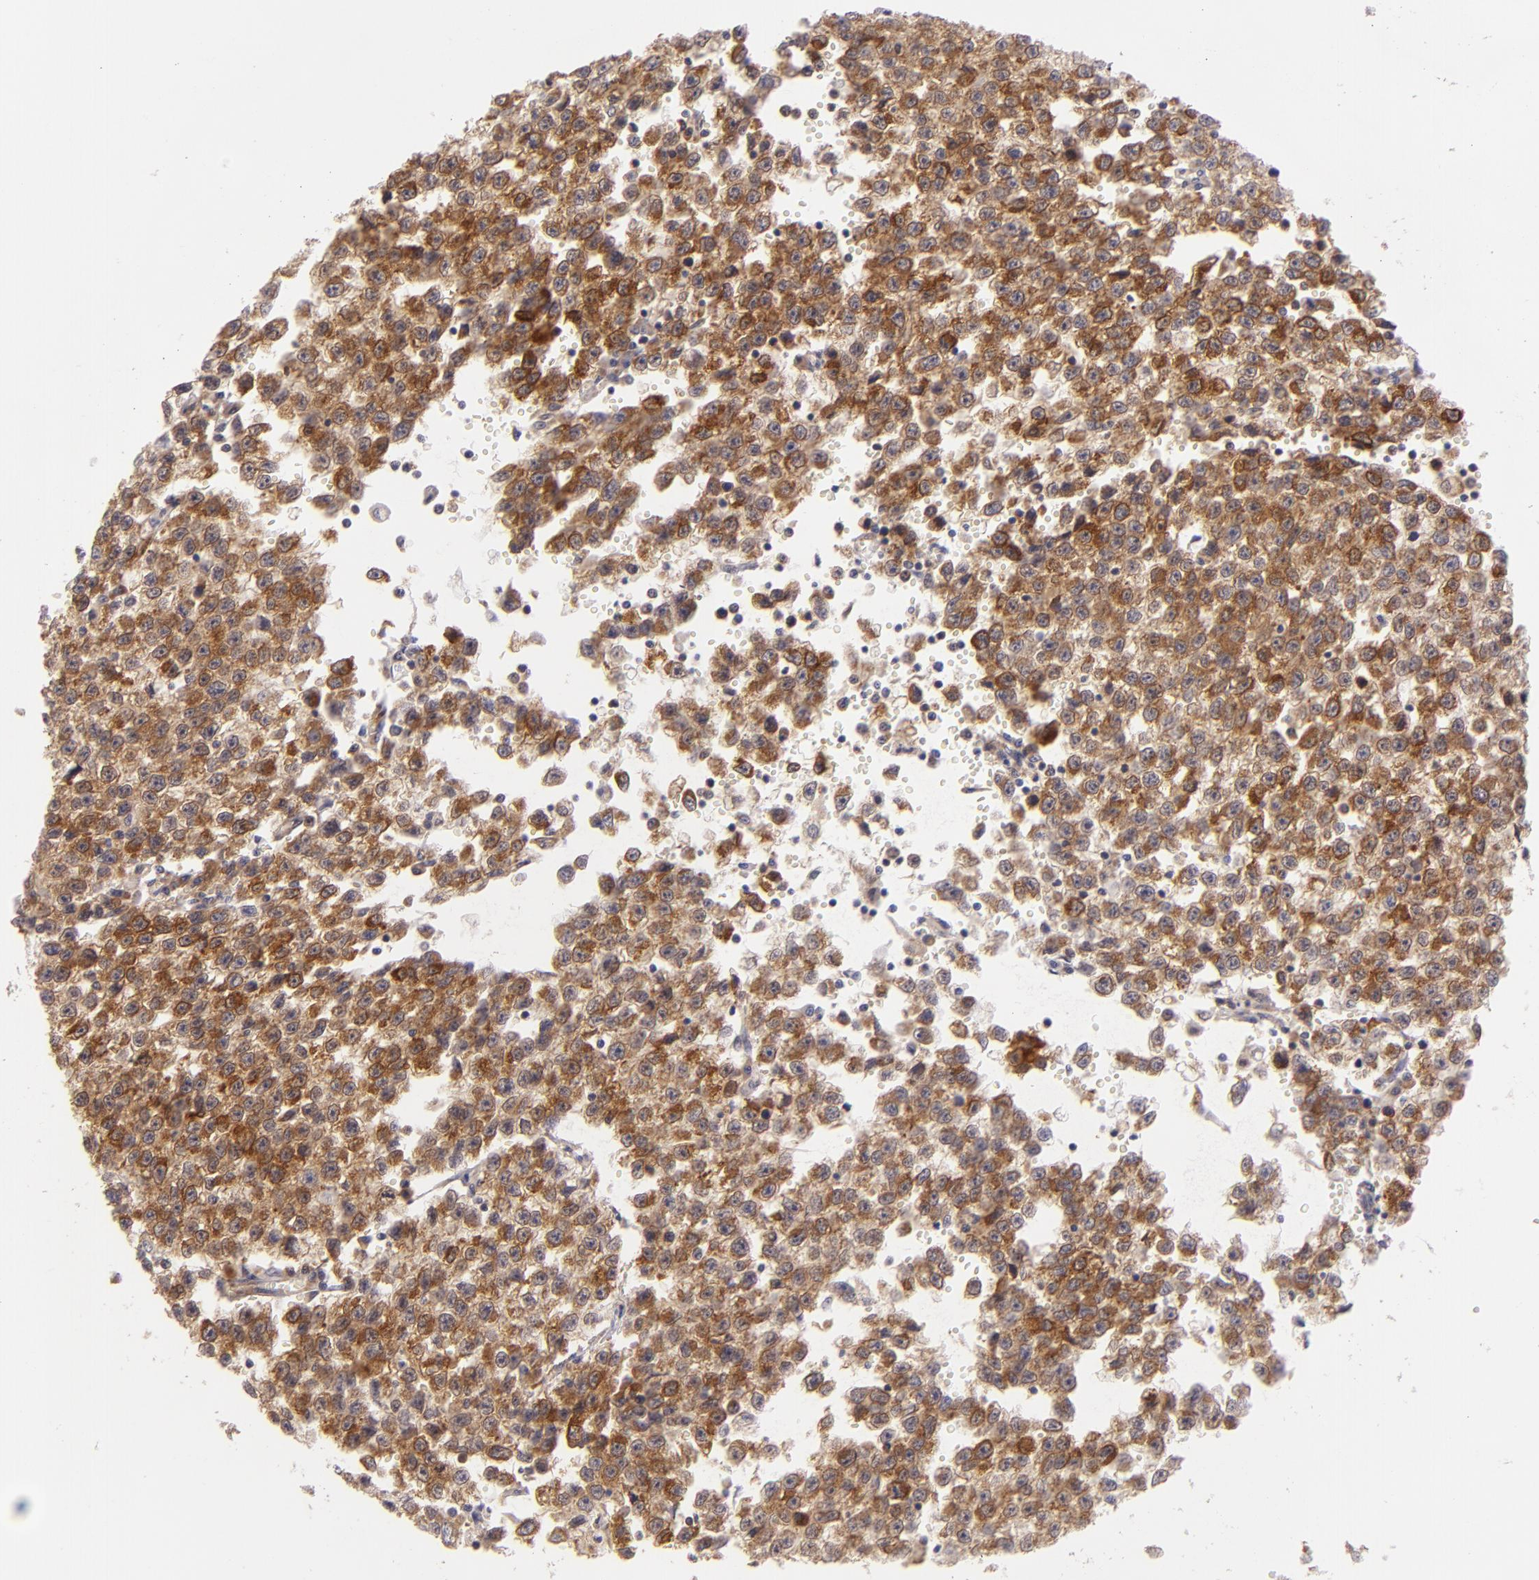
{"staining": {"intensity": "strong", "quantity": ">75%", "location": "cytoplasmic/membranous"}, "tissue": "testis cancer", "cell_type": "Tumor cells", "image_type": "cancer", "snomed": [{"axis": "morphology", "description": "Seminoma, NOS"}, {"axis": "topography", "description": "Testis"}], "caption": "There is high levels of strong cytoplasmic/membranous staining in tumor cells of testis cancer (seminoma), as demonstrated by immunohistochemical staining (brown color).", "gene": "PTPN13", "patient": {"sex": "male", "age": 35}}